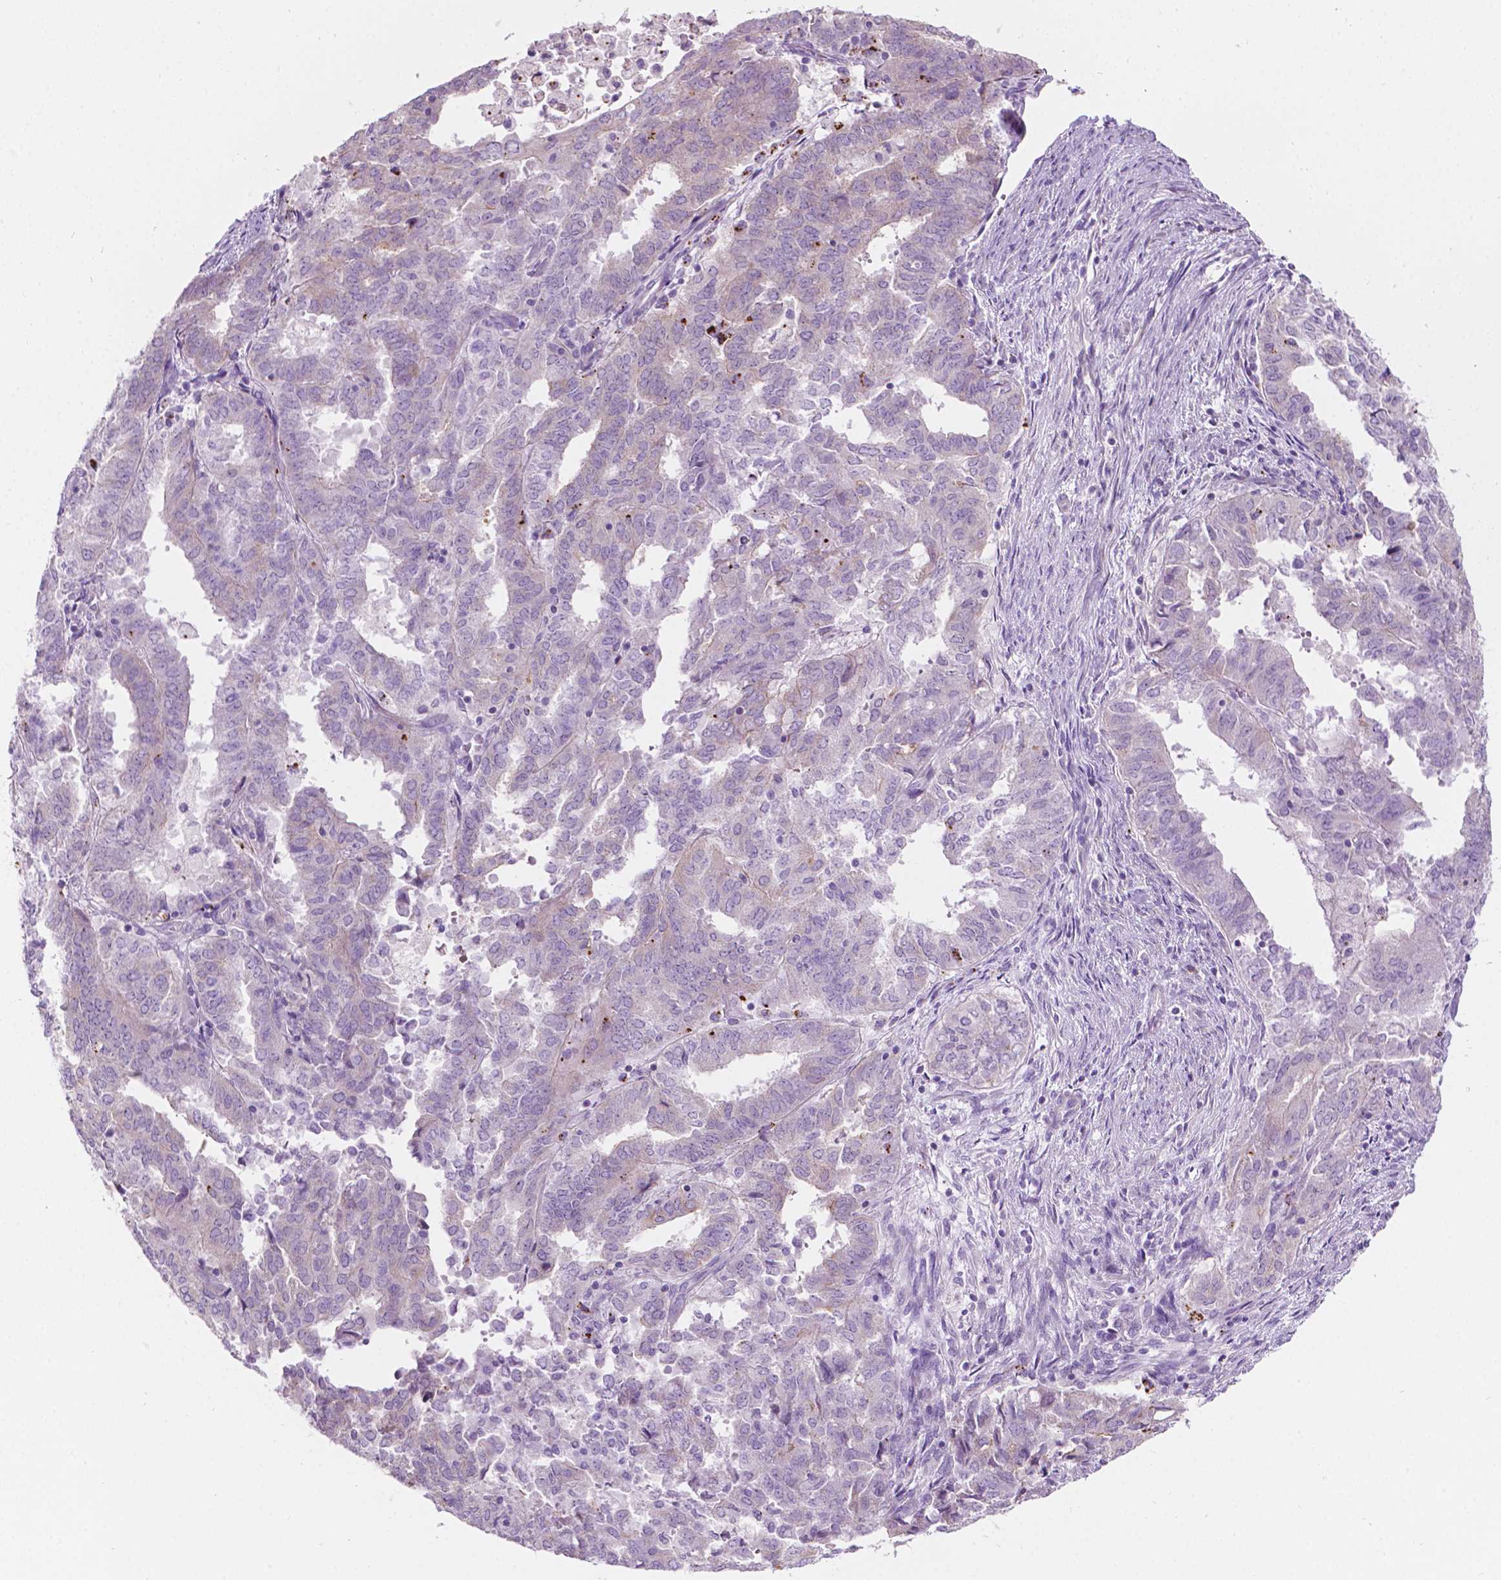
{"staining": {"intensity": "negative", "quantity": "none", "location": "none"}, "tissue": "endometrial cancer", "cell_type": "Tumor cells", "image_type": "cancer", "snomed": [{"axis": "morphology", "description": "Adenocarcinoma, NOS"}, {"axis": "topography", "description": "Endometrium"}], "caption": "This is a image of immunohistochemistry (IHC) staining of adenocarcinoma (endometrial), which shows no positivity in tumor cells. (Stains: DAB IHC with hematoxylin counter stain, Microscopy: brightfield microscopy at high magnification).", "gene": "NOS1AP", "patient": {"sex": "female", "age": 72}}